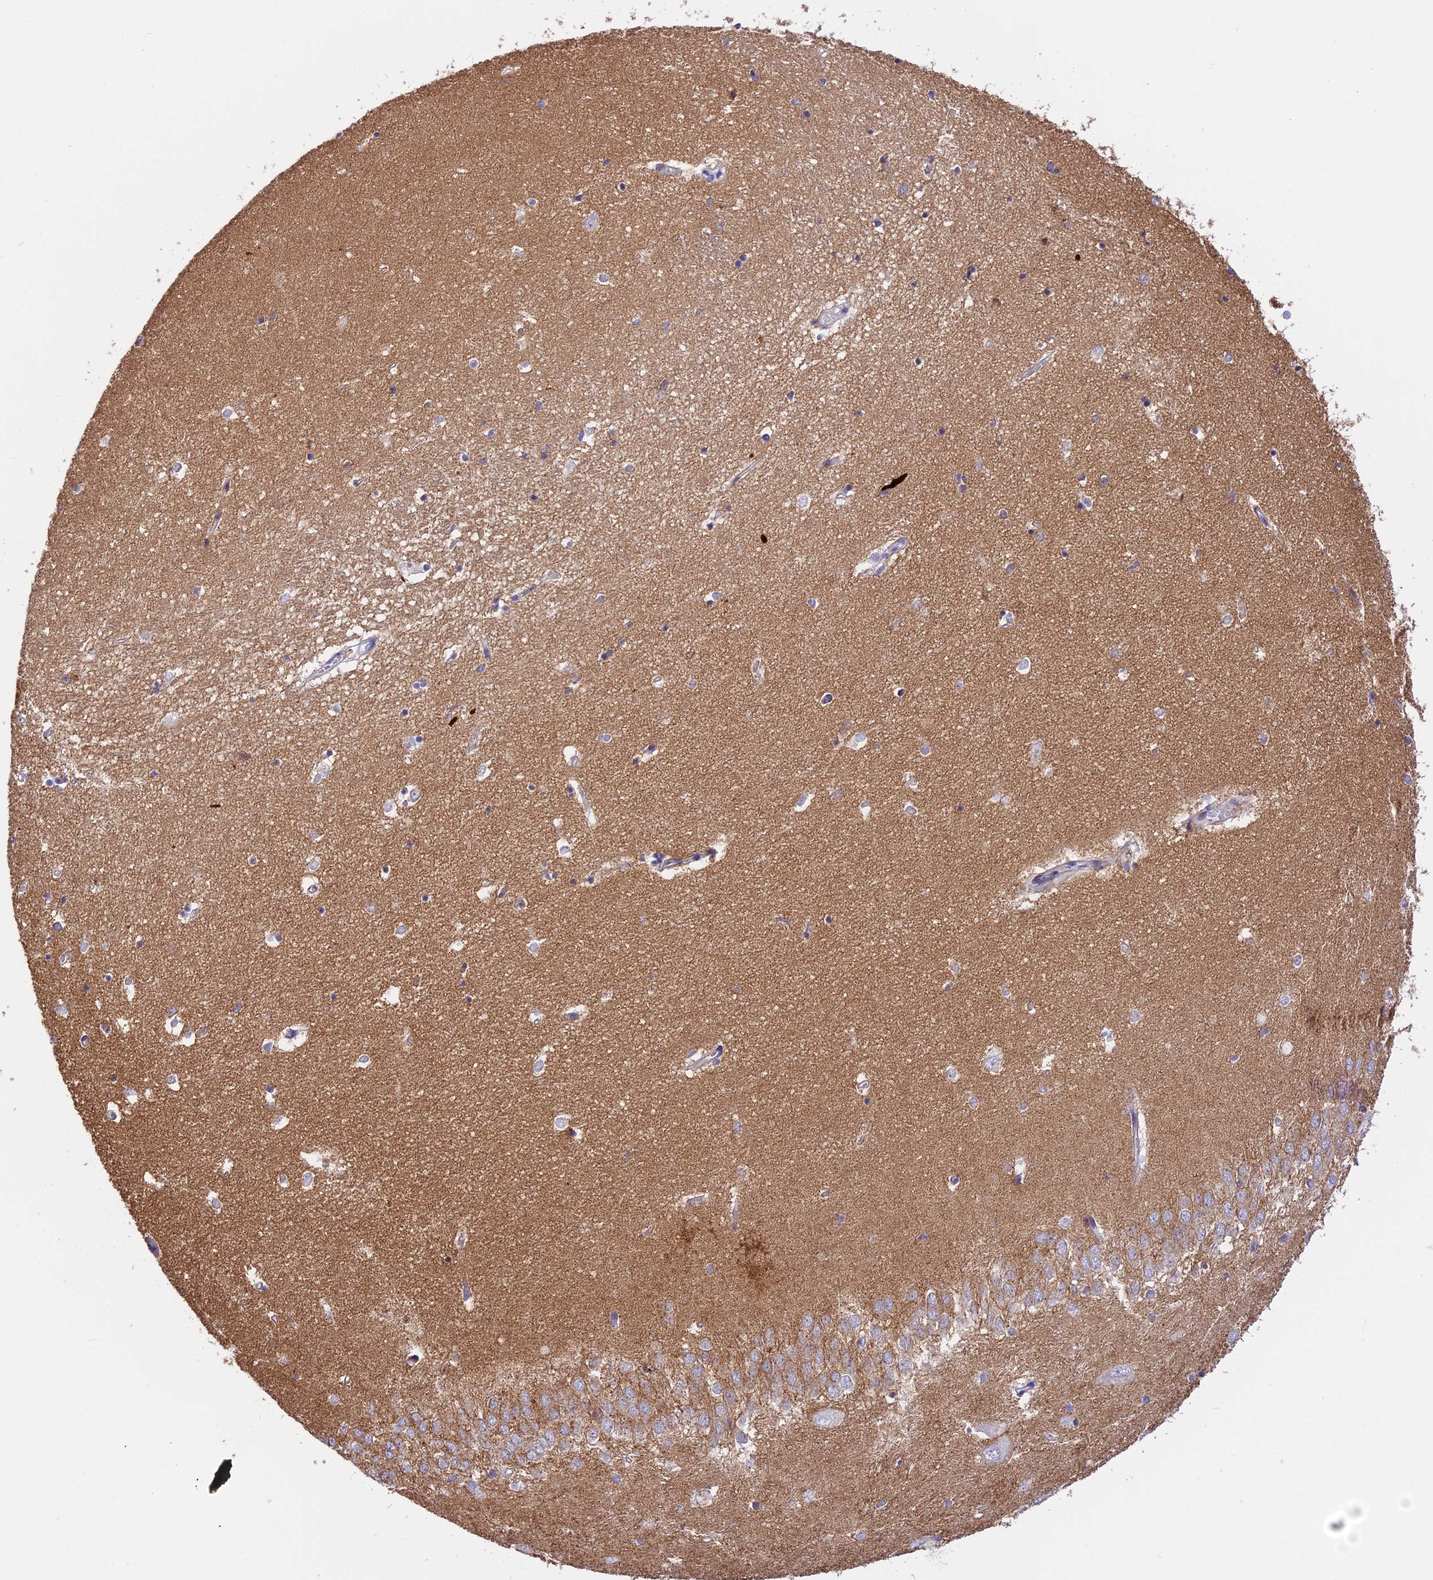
{"staining": {"intensity": "weak", "quantity": "<25%", "location": "cytoplasmic/membranous"}, "tissue": "hippocampus", "cell_type": "Glial cells", "image_type": "normal", "snomed": [{"axis": "morphology", "description": "Normal tissue, NOS"}, {"axis": "topography", "description": "Hippocampus"}], "caption": "High magnification brightfield microscopy of unremarkable hippocampus stained with DAB (3,3'-diaminobenzidine) (brown) and counterstained with hematoxylin (blue): glial cells show no significant positivity.", "gene": "COL6A5", "patient": {"sex": "female", "age": 64}}